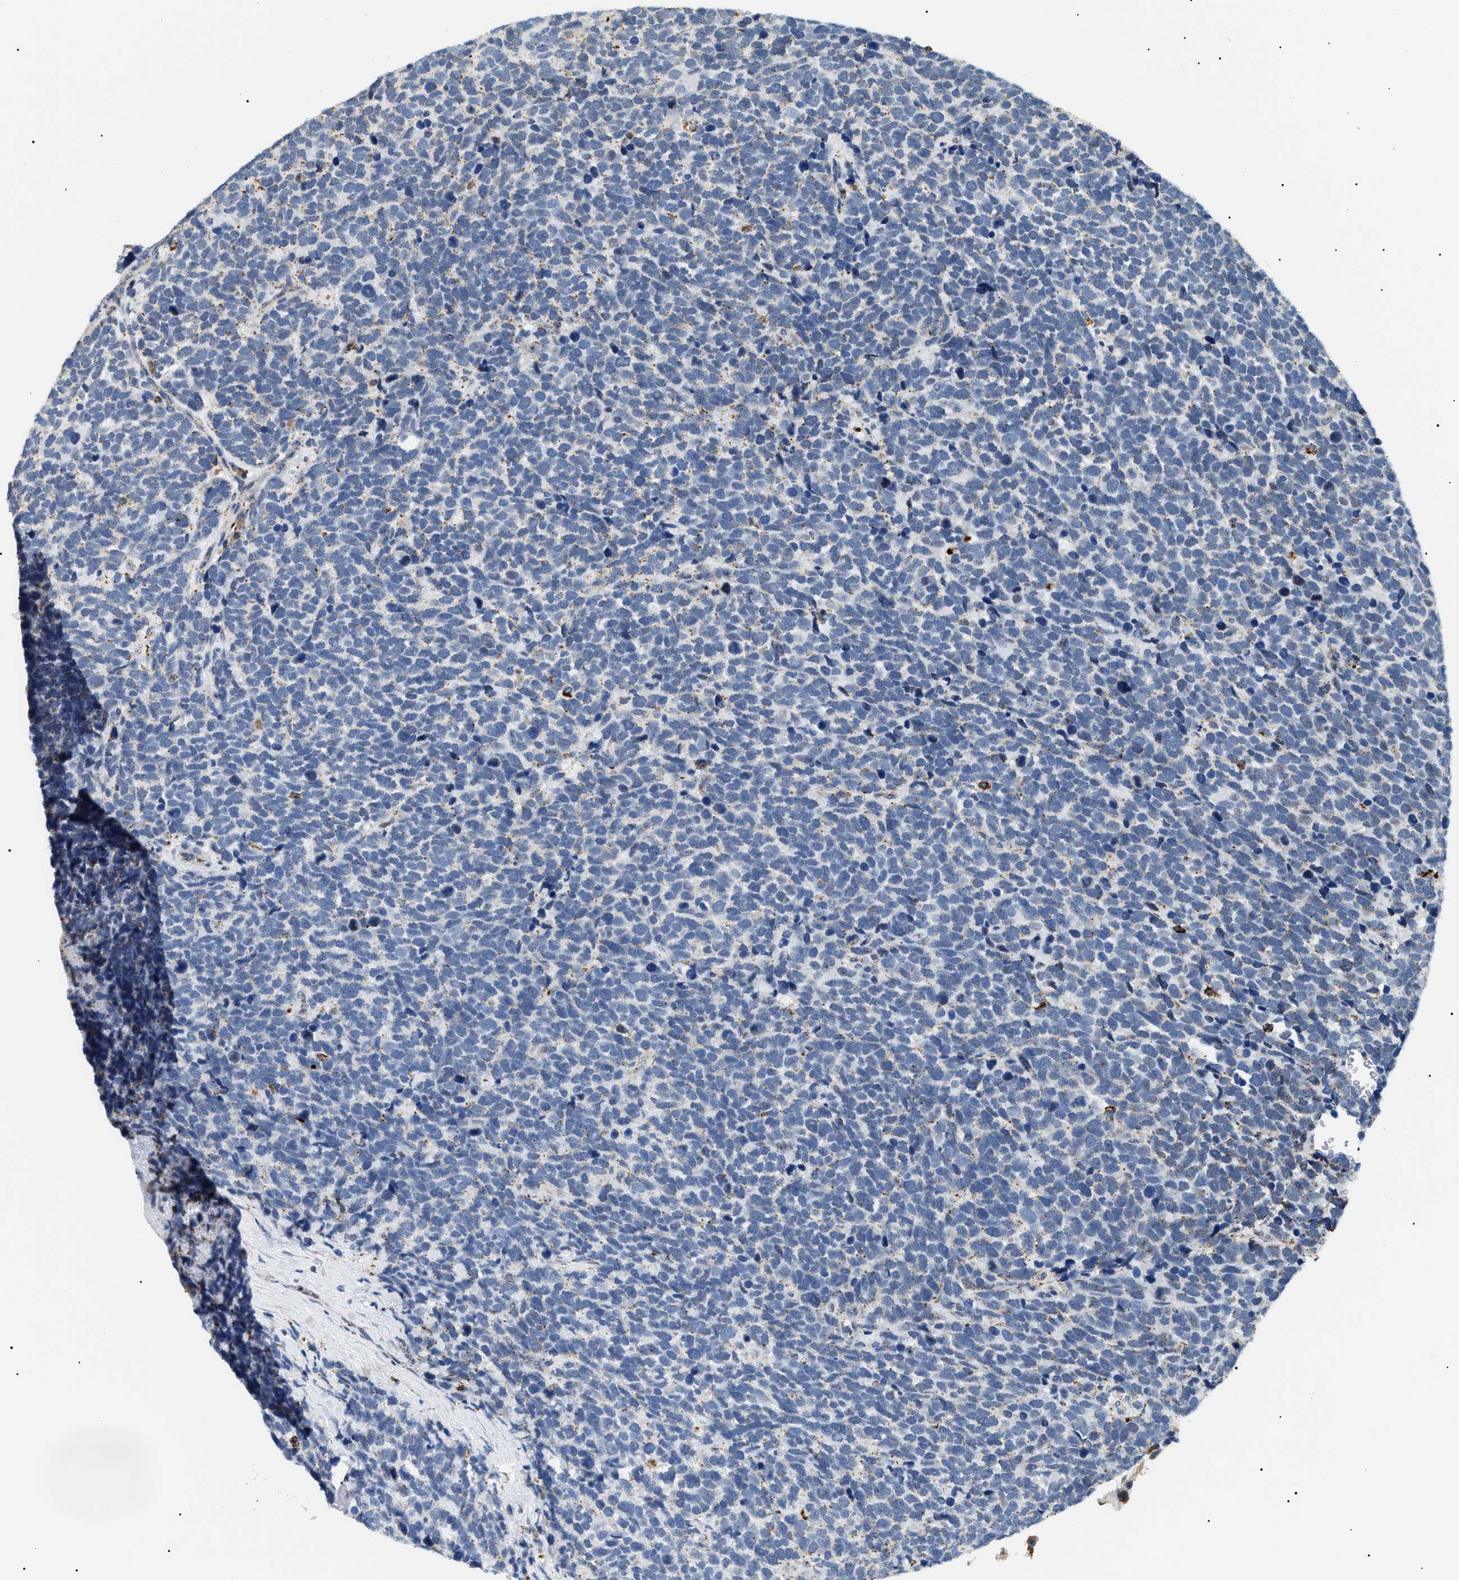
{"staining": {"intensity": "negative", "quantity": "none", "location": "none"}, "tissue": "urothelial cancer", "cell_type": "Tumor cells", "image_type": "cancer", "snomed": [{"axis": "morphology", "description": "Urothelial carcinoma, High grade"}, {"axis": "topography", "description": "Urinary bladder"}], "caption": "Immunohistochemistry (IHC) micrograph of neoplastic tissue: human urothelial cancer stained with DAB (3,3'-diaminobenzidine) demonstrates no significant protein staining in tumor cells. Brightfield microscopy of immunohistochemistry (IHC) stained with DAB (brown) and hematoxylin (blue), captured at high magnification.", "gene": "HSD17B11", "patient": {"sex": "female", "age": 82}}